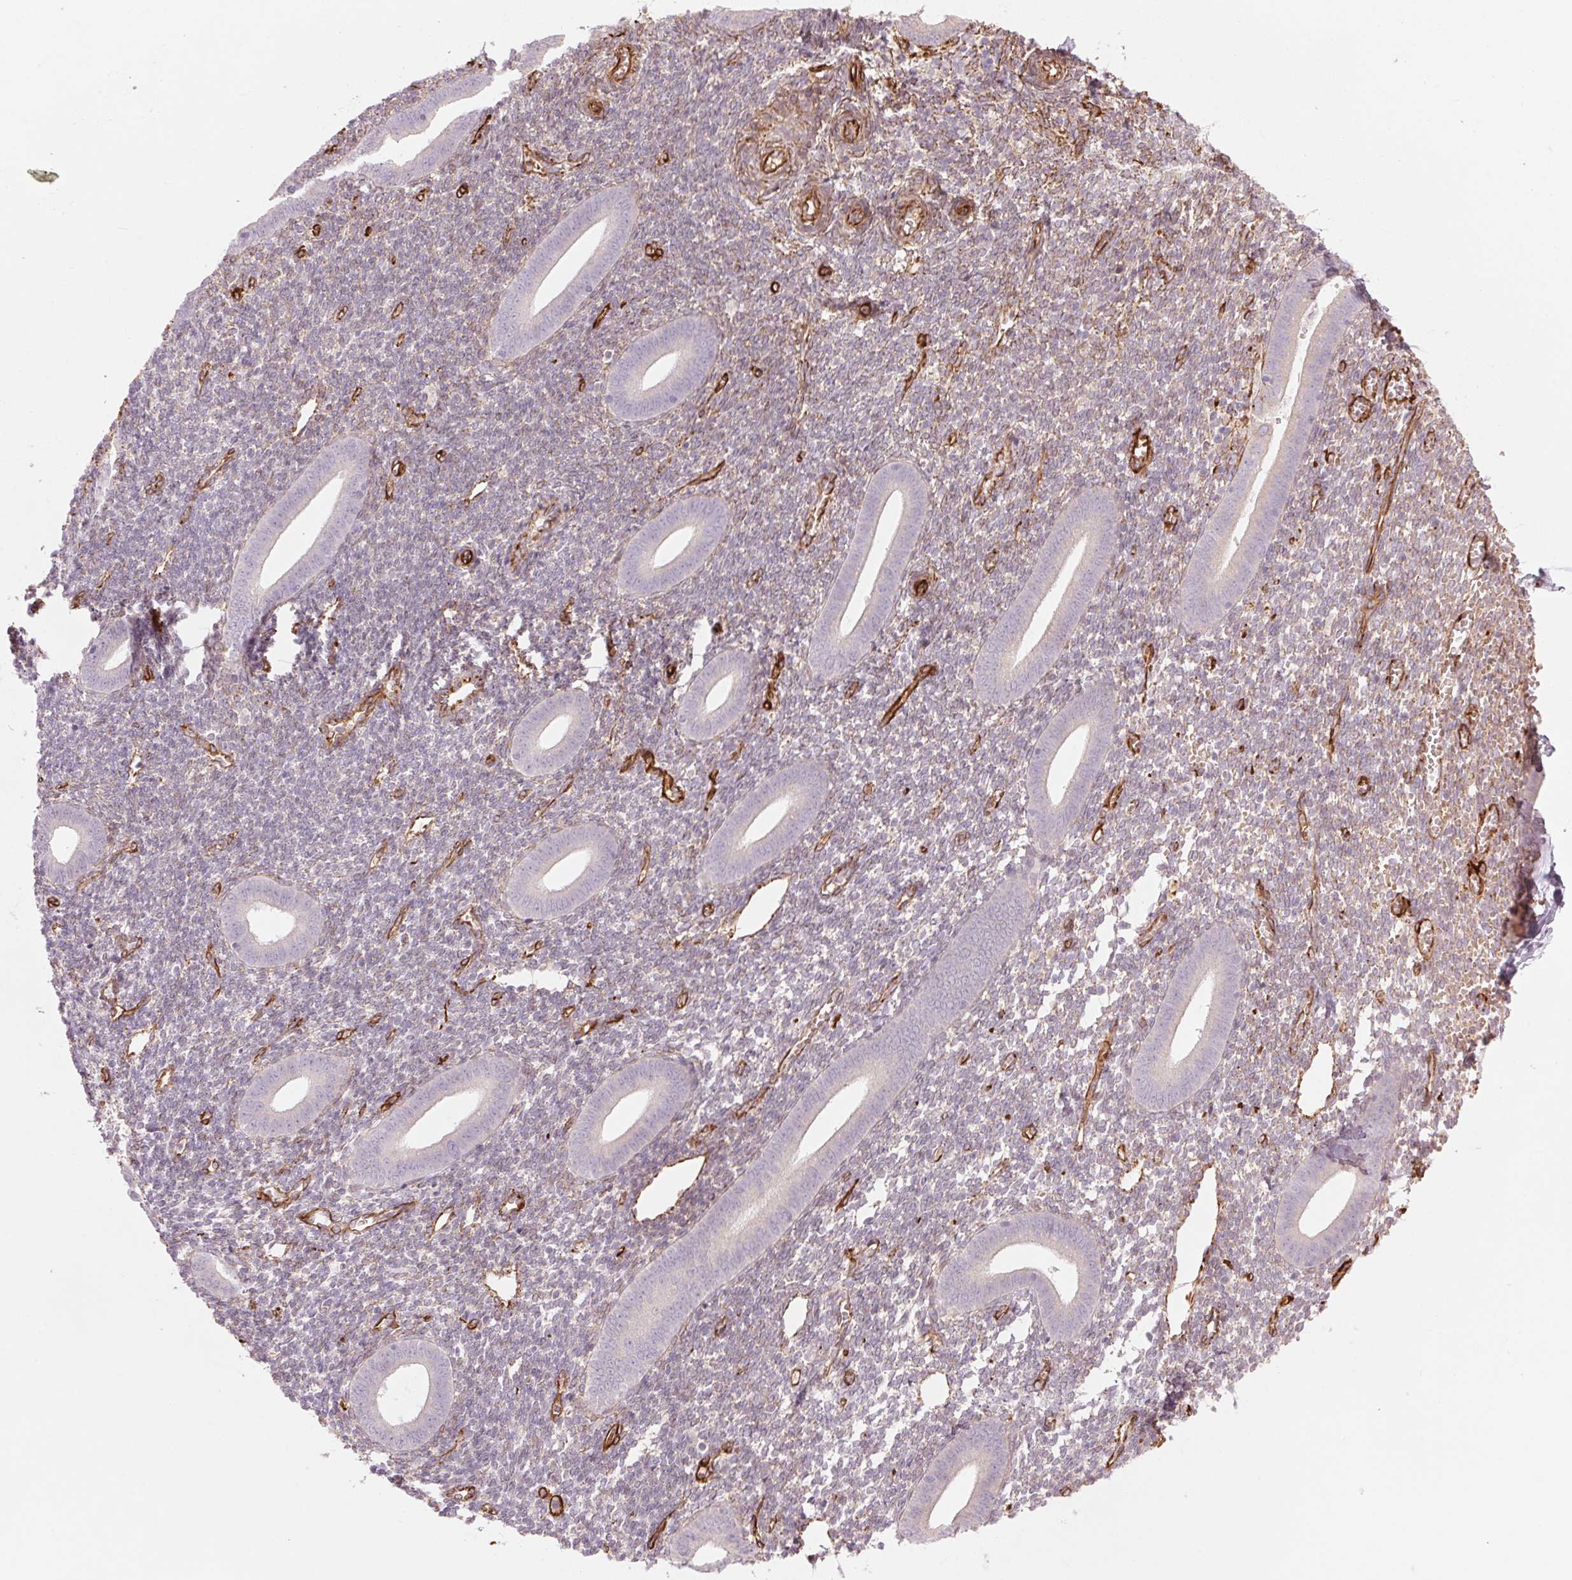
{"staining": {"intensity": "negative", "quantity": "none", "location": "none"}, "tissue": "endometrium", "cell_type": "Cells in endometrial stroma", "image_type": "normal", "snomed": [{"axis": "morphology", "description": "Normal tissue, NOS"}, {"axis": "topography", "description": "Endometrium"}], "caption": "Cells in endometrial stroma show no significant expression in unremarkable endometrium. (DAB (3,3'-diaminobenzidine) immunohistochemistry, high magnification).", "gene": "CLPS", "patient": {"sex": "female", "age": 25}}